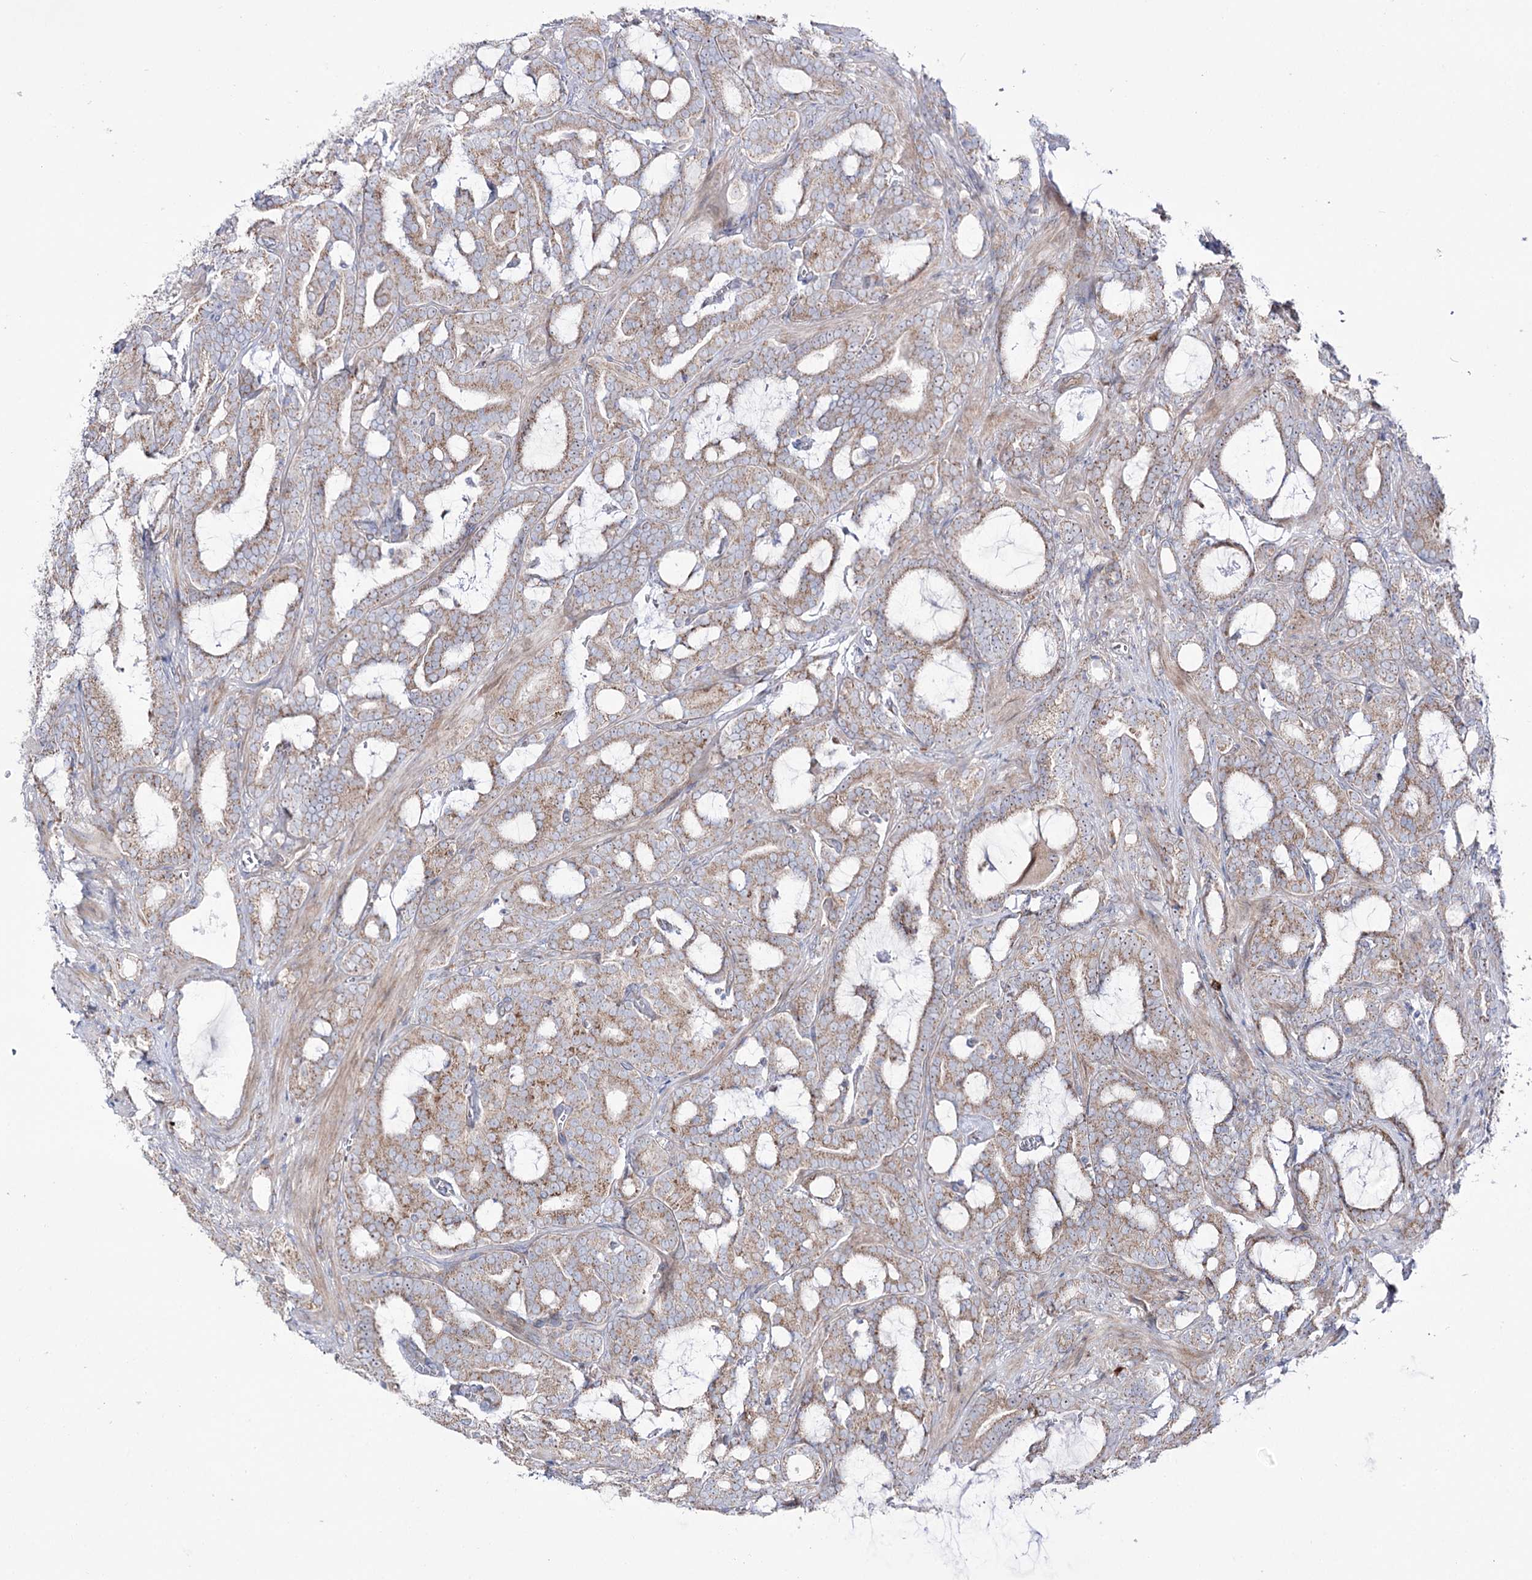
{"staining": {"intensity": "moderate", "quantity": "25%-75%", "location": "cytoplasmic/membranous"}, "tissue": "prostate cancer", "cell_type": "Tumor cells", "image_type": "cancer", "snomed": [{"axis": "morphology", "description": "Adenocarcinoma, High grade"}, {"axis": "topography", "description": "Prostate and seminal vesicle, NOS"}], "caption": "Tumor cells display medium levels of moderate cytoplasmic/membranous positivity in about 25%-75% of cells in human adenocarcinoma (high-grade) (prostate).", "gene": "METTL5", "patient": {"sex": "male", "age": 67}}